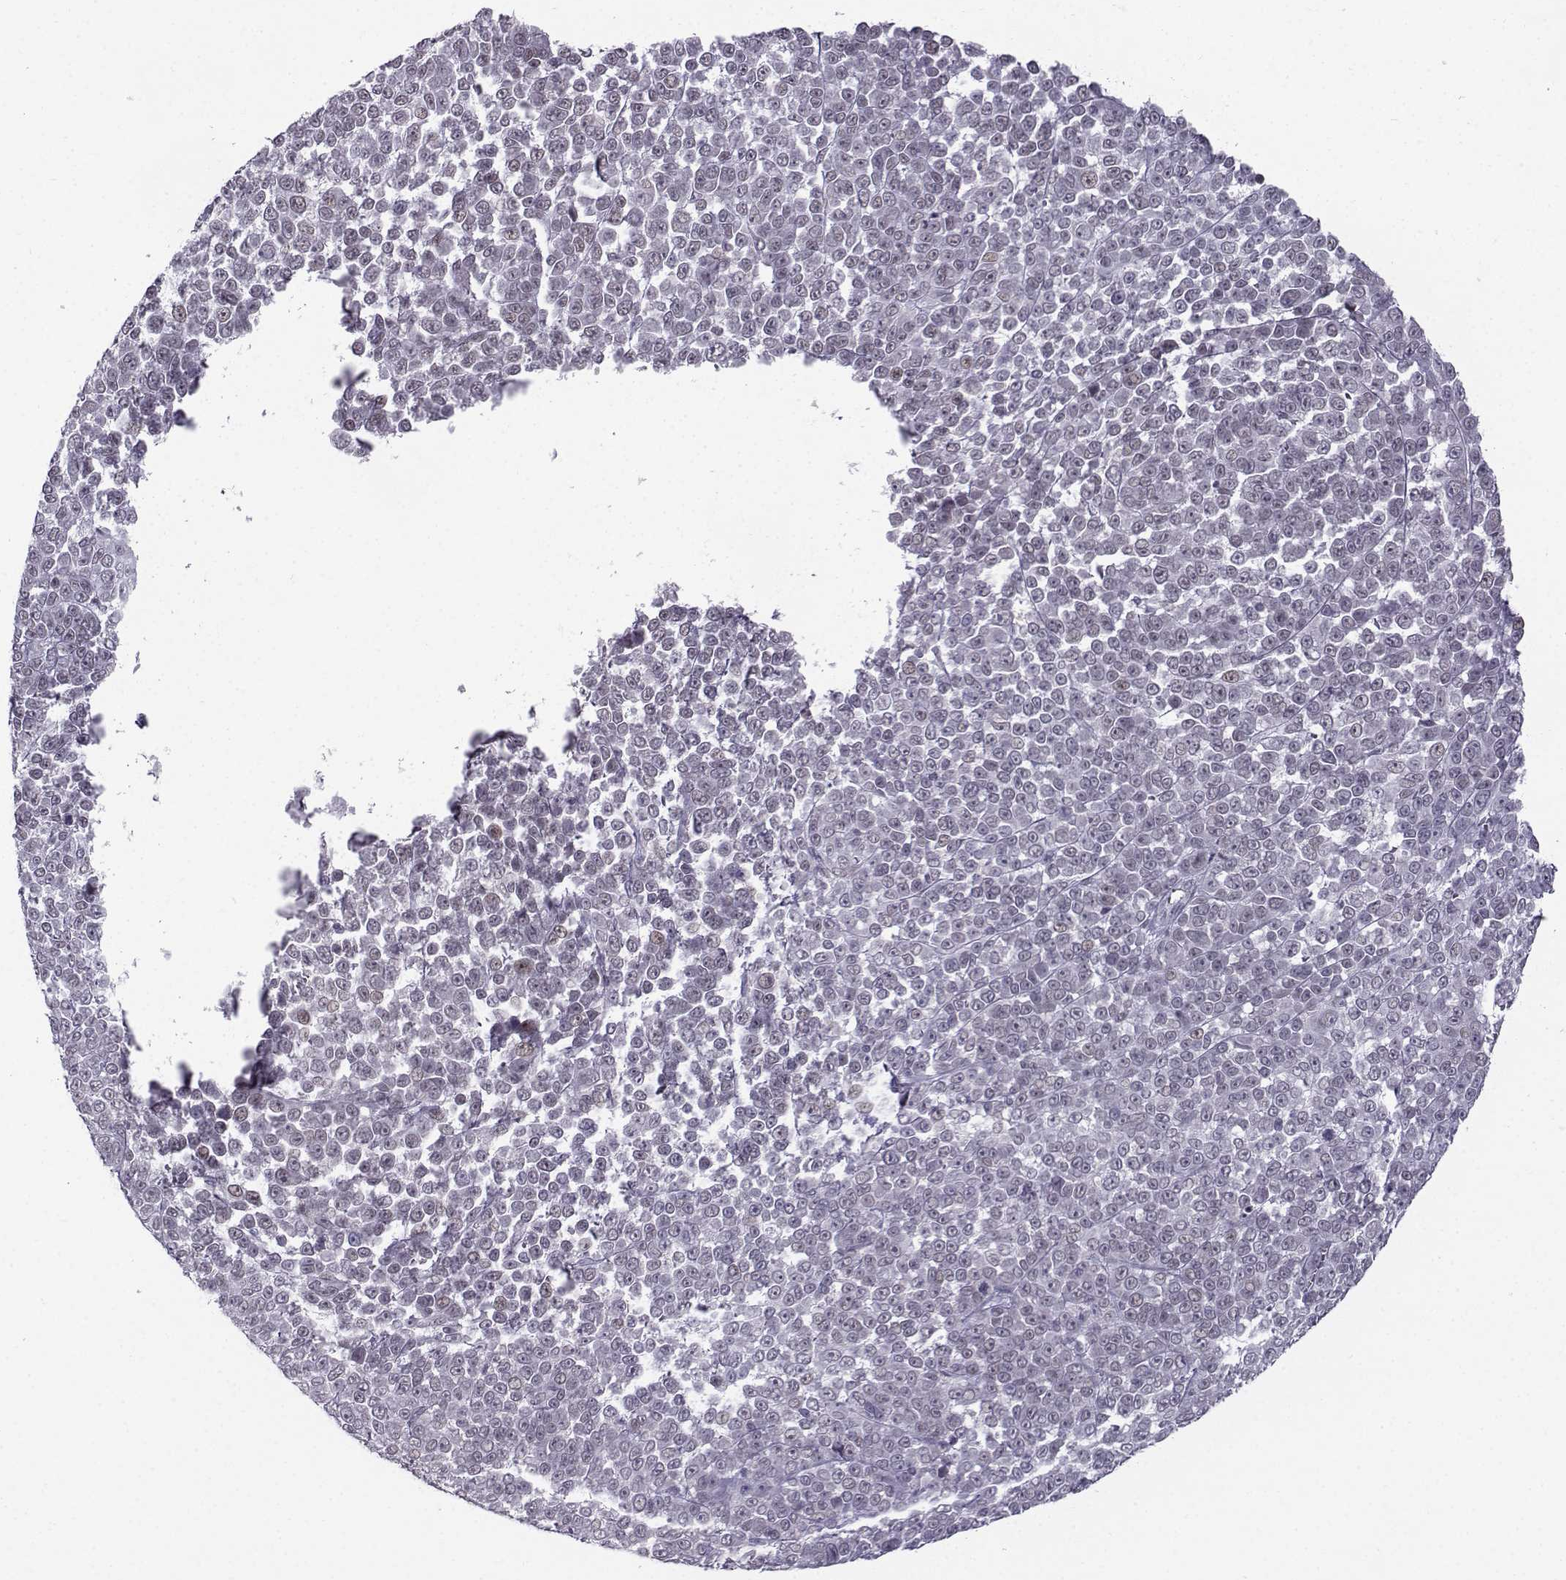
{"staining": {"intensity": "negative", "quantity": "none", "location": "none"}, "tissue": "melanoma", "cell_type": "Tumor cells", "image_type": "cancer", "snomed": [{"axis": "morphology", "description": "Malignant melanoma, NOS"}, {"axis": "topography", "description": "Skin"}], "caption": "Human melanoma stained for a protein using immunohistochemistry displays no positivity in tumor cells.", "gene": "LIN28A", "patient": {"sex": "female", "age": 95}}